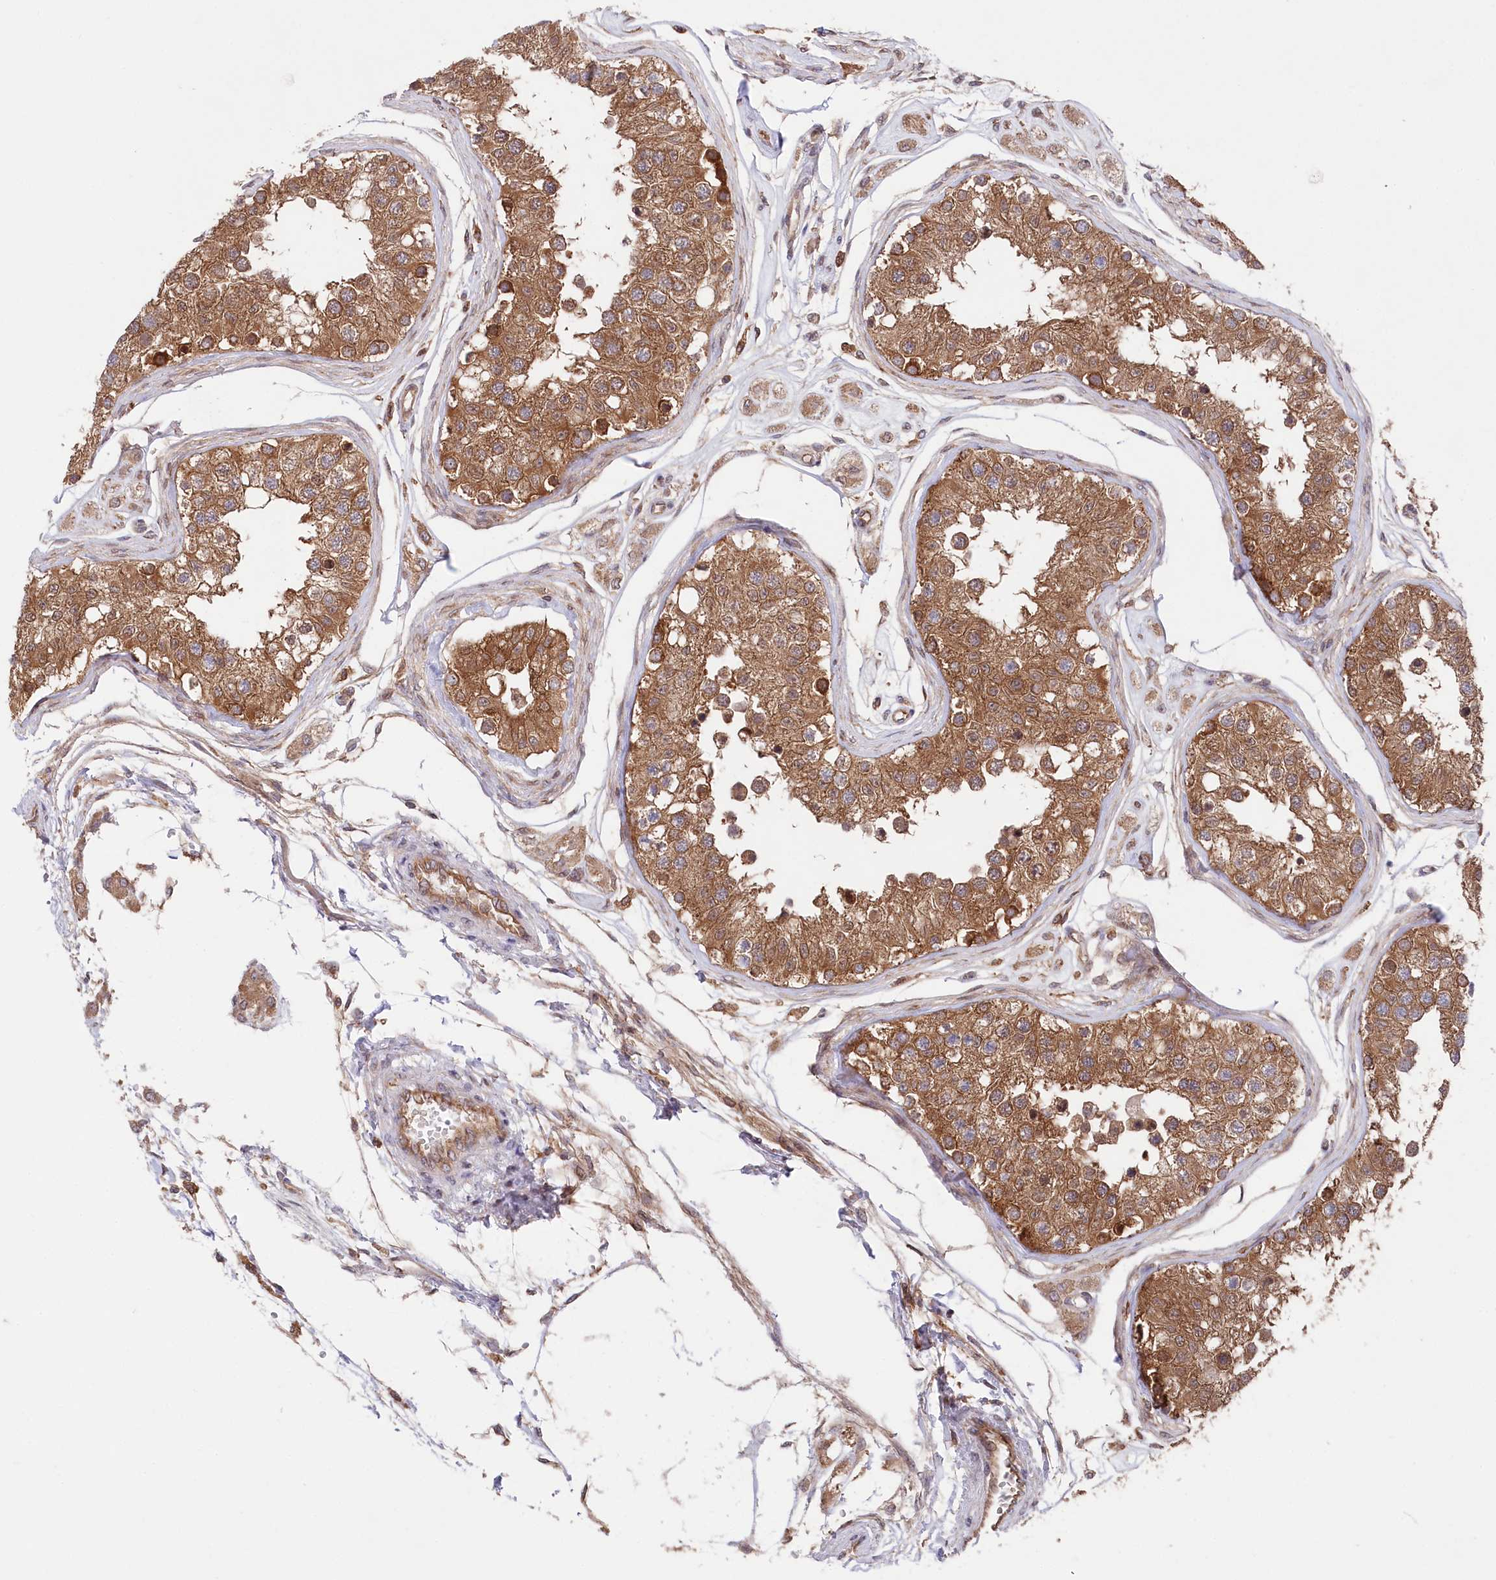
{"staining": {"intensity": "moderate", "quantity": ">75%", "location": "cytoplasmic/membranous"}, "tissue": "testis", "cell_type": "Cells in seminiferous ducts", "image_type": "normal", "snomed": [{"axis": "morphology", "description": "Normal tissue, NOS"}, {"axis": "morphology", "description": "Adenocarcinoma, metastatic, NOS"}, {"axis": "topography", "description": "Testis"}], "caption": "Brown immunohistochemical staining in normal testis exhibits moderate cytoplasmic/membranous staining in approximately >75% of cells in seminiferous ducts. The staining is performed using DAB (3,3'-diaminobenzidine) brown chromogen to label protein expression. The nuclei are counter-stained blue using hematoxylin.", "gene": "PPP1R21", "patient": {"sex": "male", "age": 26}}